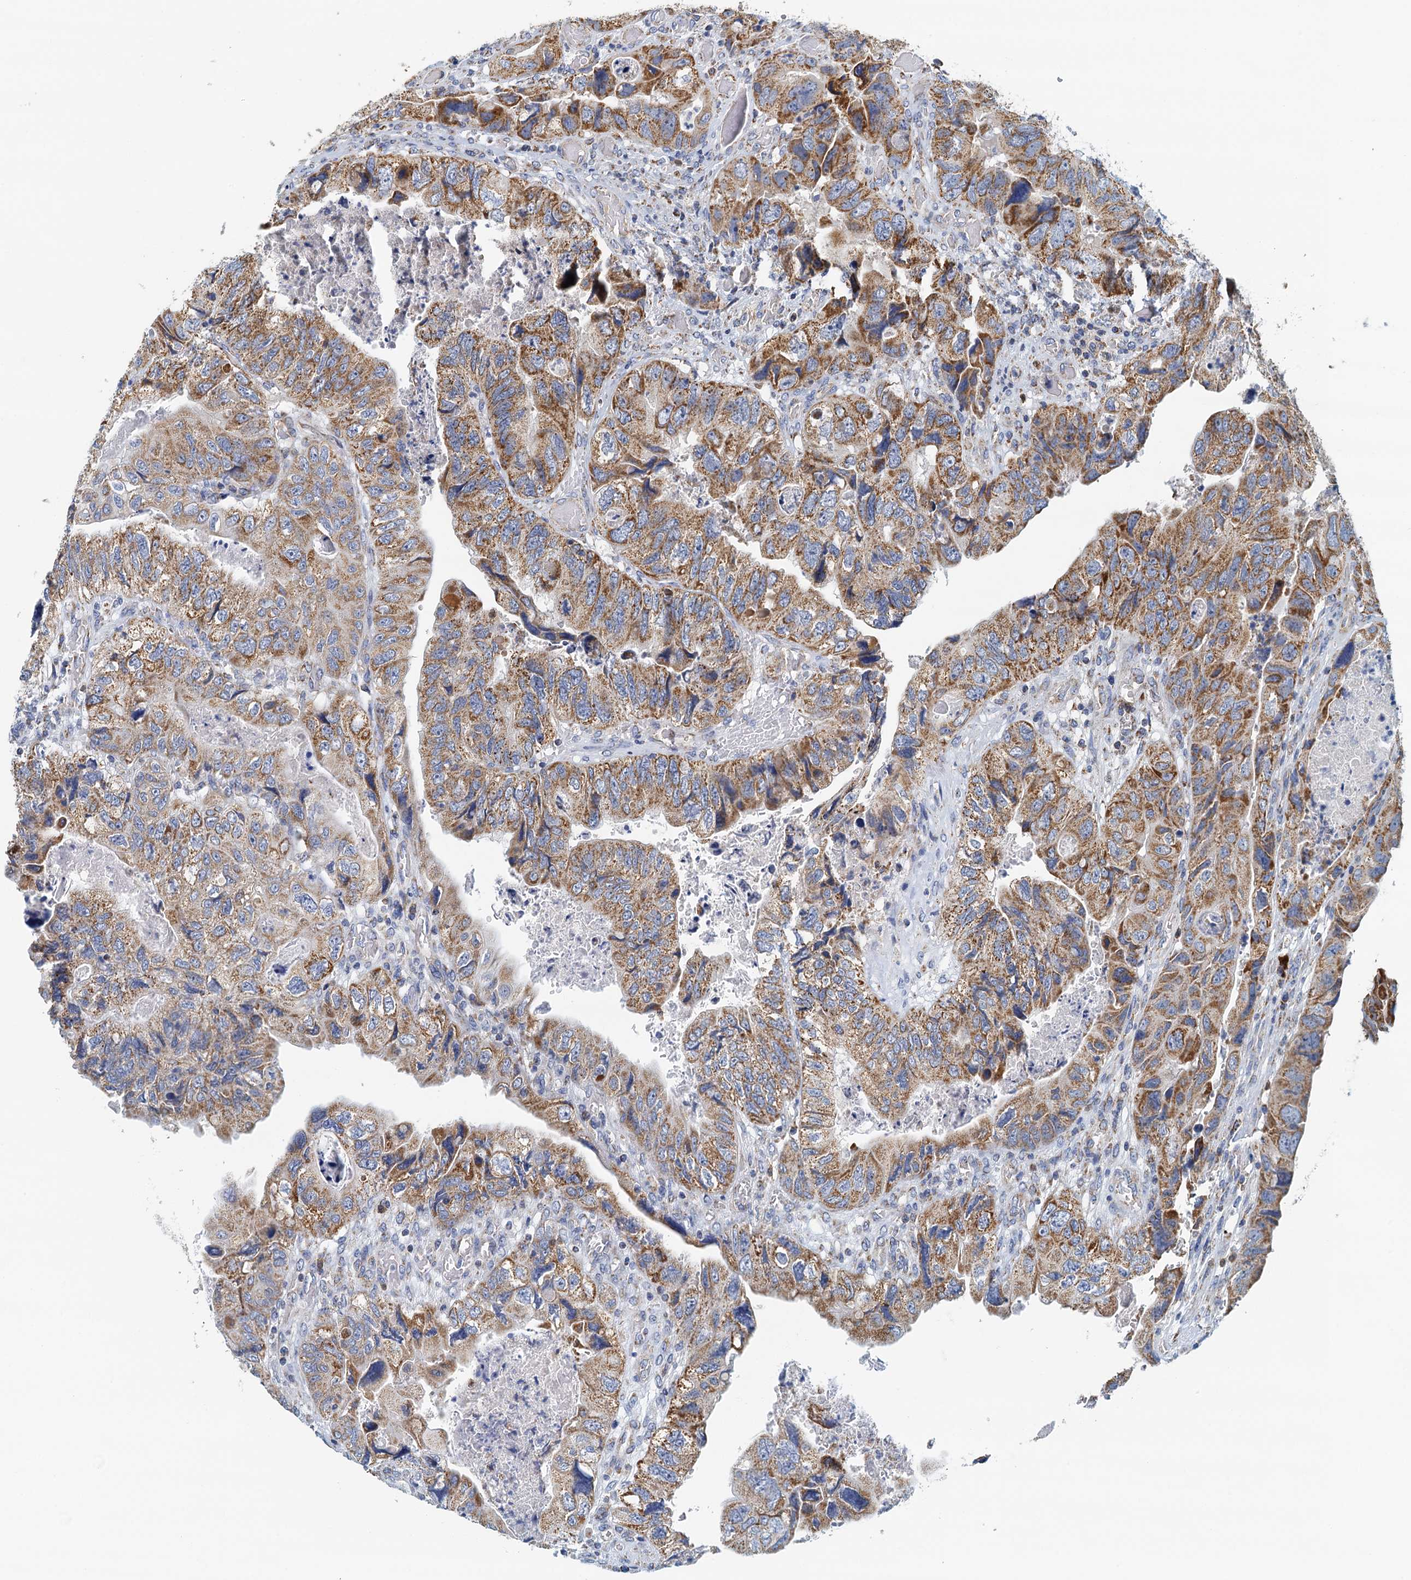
{"staining": {"intensity": "moderate", "quantity": ">75%", "location": "cytoplasmic/membranous"}, "tissue": "colorectal cancer", "cell_type": "Tumor cells", "image_type": "cancer", "snomed": [{"axis": "morphology", "description": "Adenocarcinoma, NOS"}, {"axis": "topography", "description": "Rectum"}], "caption": "Immunohistochemical staining of human colorectal adenocarcinoma demonstrates moderate cytoplasmic/membranous protein expression in approximately >75% of tumor cells.", "gene": "POC1A", "patient": {"sex": "male", "age": 63}}